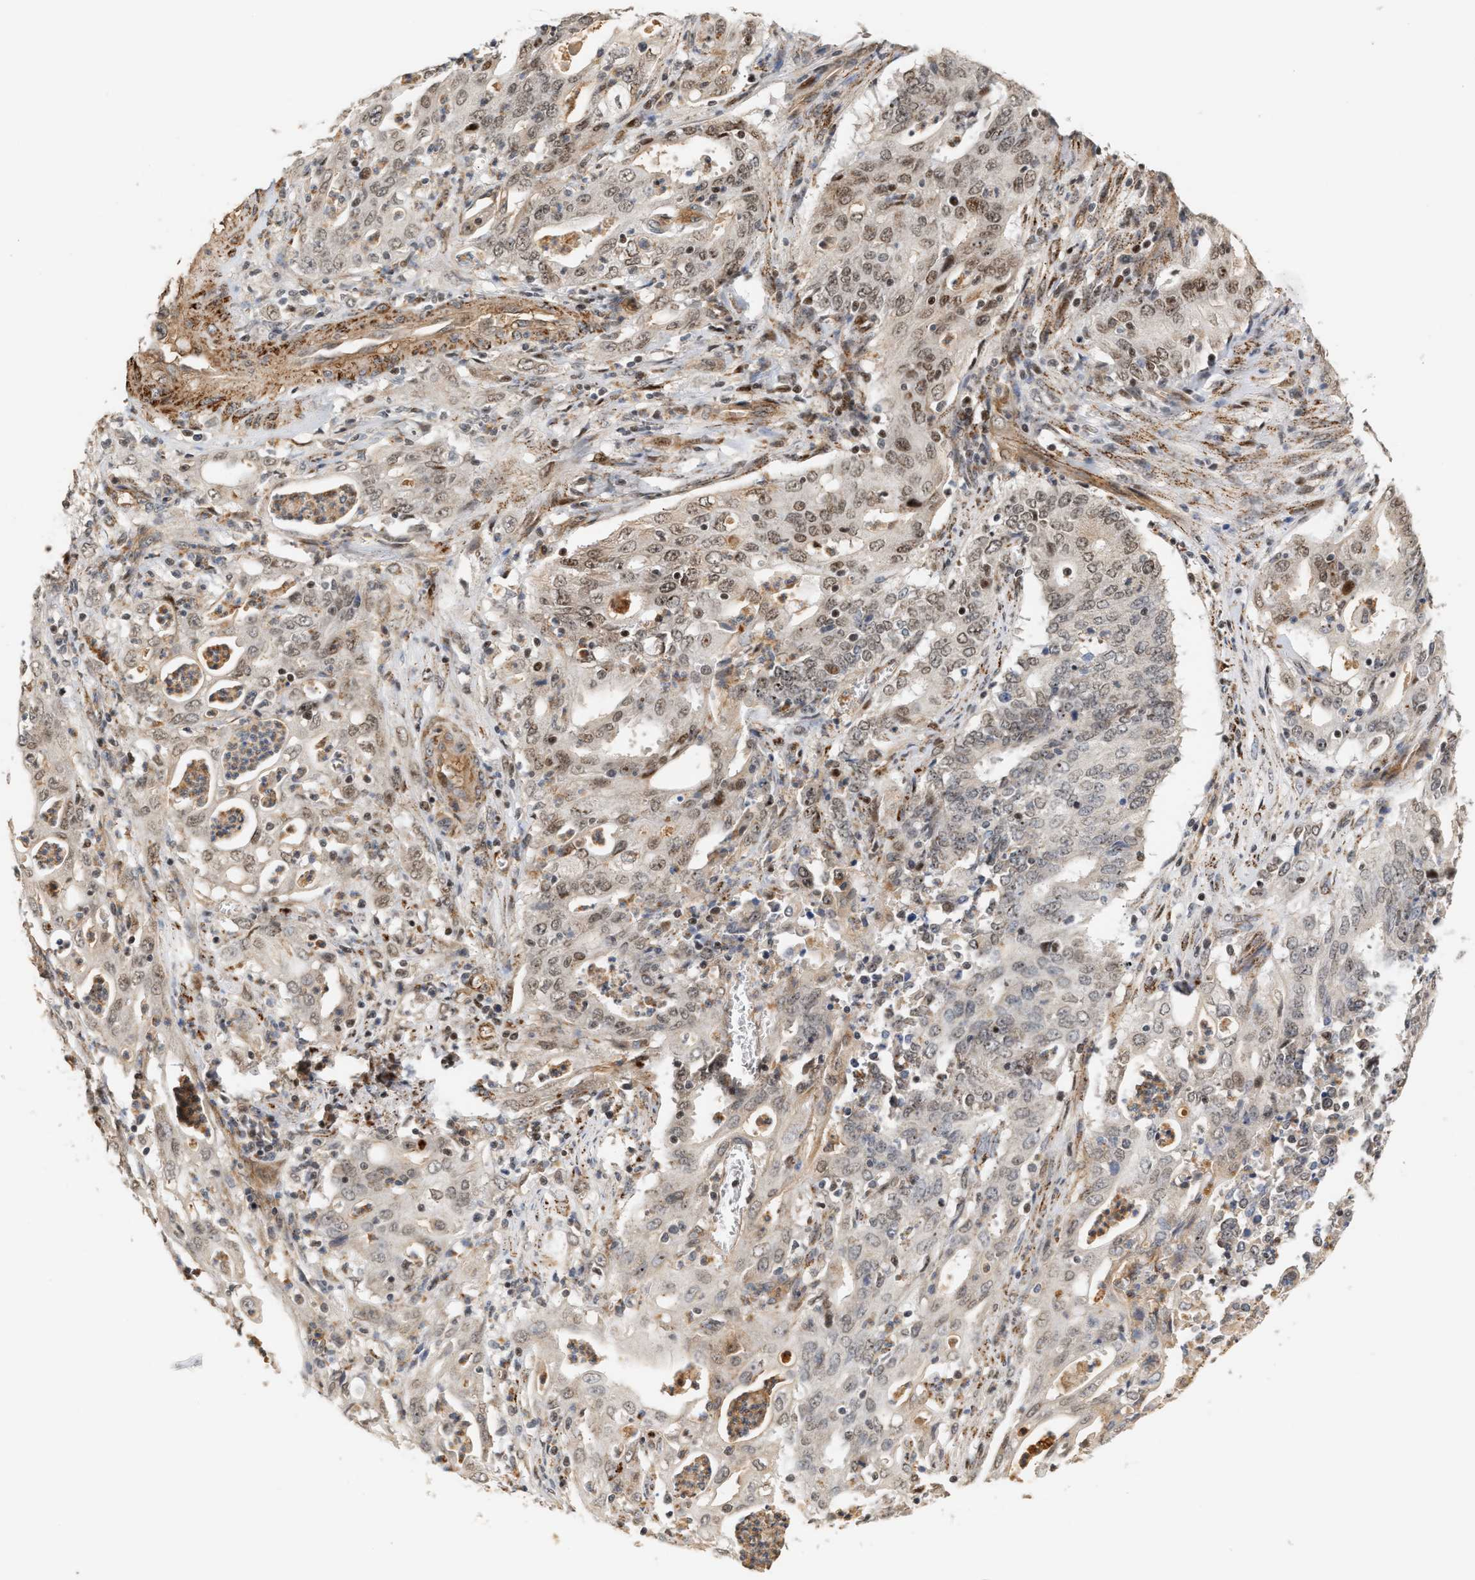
{"staining": {"intensity": "moderate", "quantity": ">75%", "location": "cytoplasmic/membranous,nuclear"}, "tissue": "cervical cancer", "cell_type": "Tumor cells", "image_type": "cancer", "snomed": [{"axis": "morphology", "description": "Adenocarcinoma, NOS"}, {"axis": "topography", "description": "Cervix"}], "caption": "Immunohistochemistry (IHC) of cervical cancer (adenocarcinoma) demonstrates medium levels of moderate cytoplasmic/membranous and nuclear expression in about >75% of tumor cells.", "gene": "PLXND1", "patient": {"sex": "female", "age": 44}}